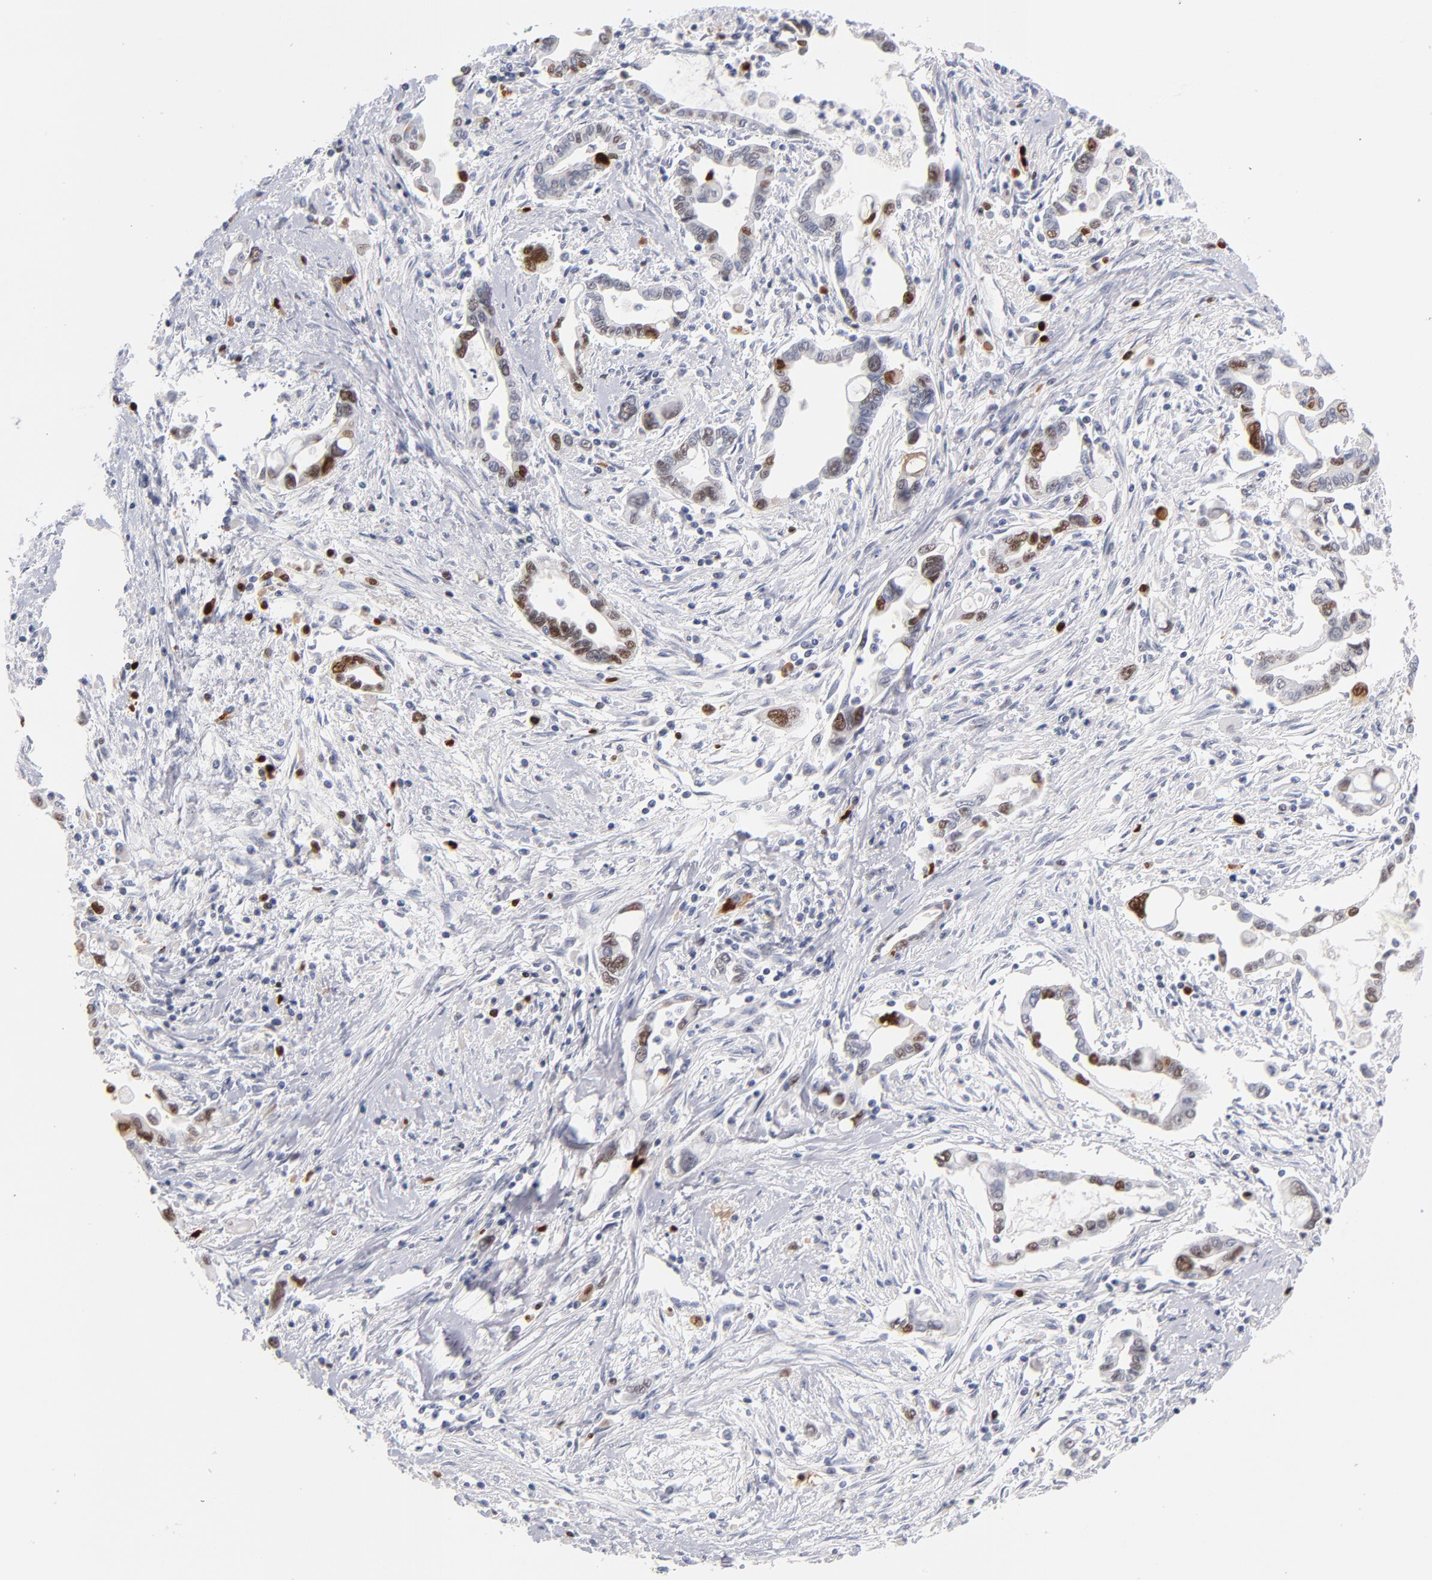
{"staining": {"intensity": "moderate", "quantity": "25%-75%", "location": "nuclear"}, "tissue": "pancreatic cancer", "cell_type": "Tumor cells", "image_type": "cancer", "snomed": [{"axis": "morphology", "description": "Adenocarcinoma, NOS"}, {"axis": "topography", "description": "Pancreas"}], "caption": "A photomicrograph showing moderate nuclear positivity in about 25%-75% of tumor cells in pancreatic adenocarcinoma, as visualized by brown immunohistochemical staining.", "gene": "PARP1", "patient": {"sex": "female", "age": 57}}